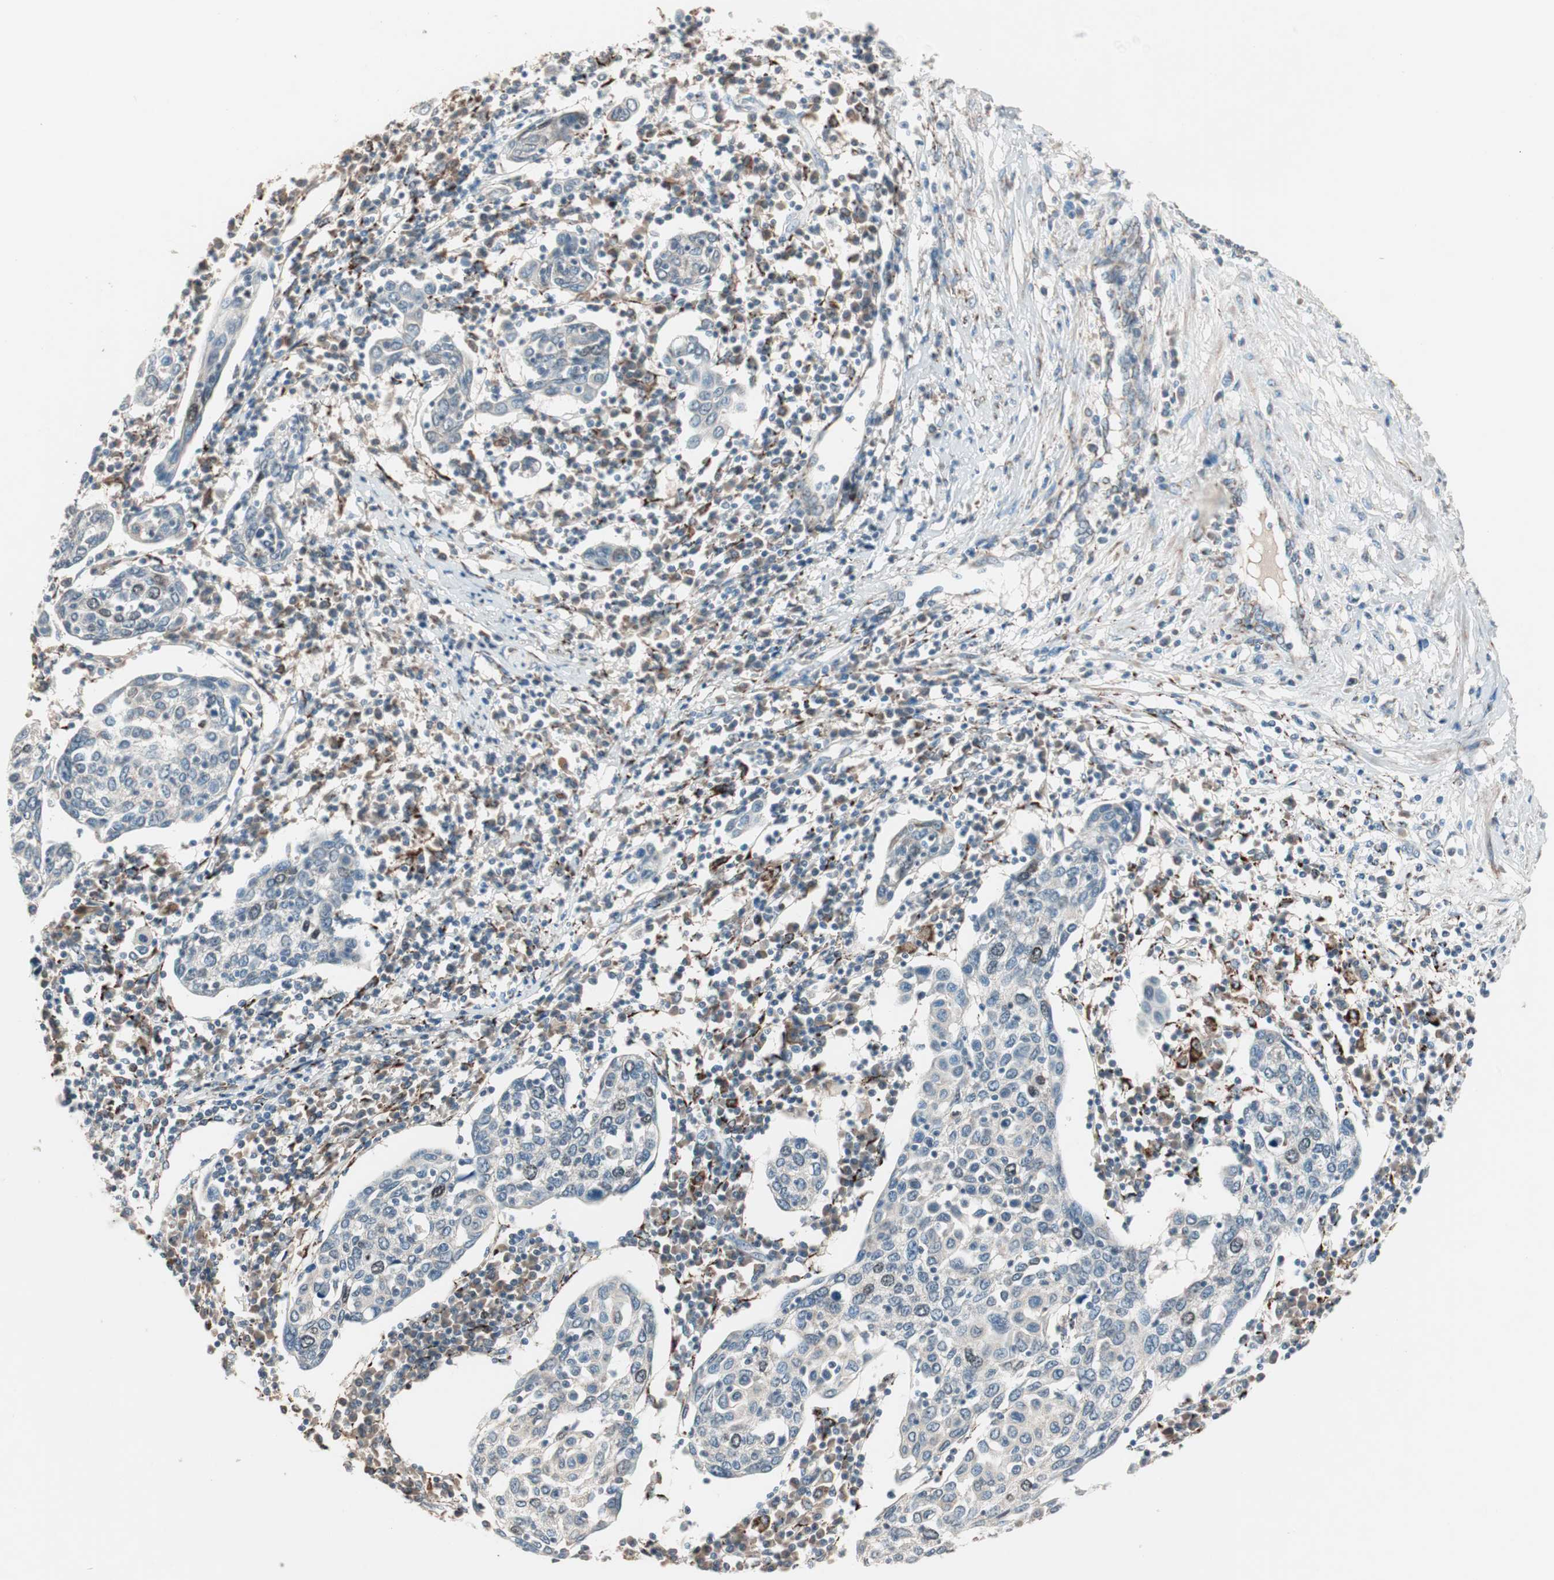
{"staining": {"intensity": "weak", "quantity": "25%-75%", "location": "cytoplasmic/membranous,nuclear"}, "tissue": "cervical cancer", "cell_type": "Tumor cells", "image_type": "cancer", "snomed": [{"axis": "morphology", "description": "Squamous cell carcinoma, NOS"}, {"axis": "topography", "description": "Cervix"}], "caption": "A brown stain labels weak cytoplasmic/membranous and nuclear staining of a protein in human cervical cancer (squamous cell carcinoma) tumor cells.", "gene": "NFRKB", "patient": {"sex": "female", "age": 40}}